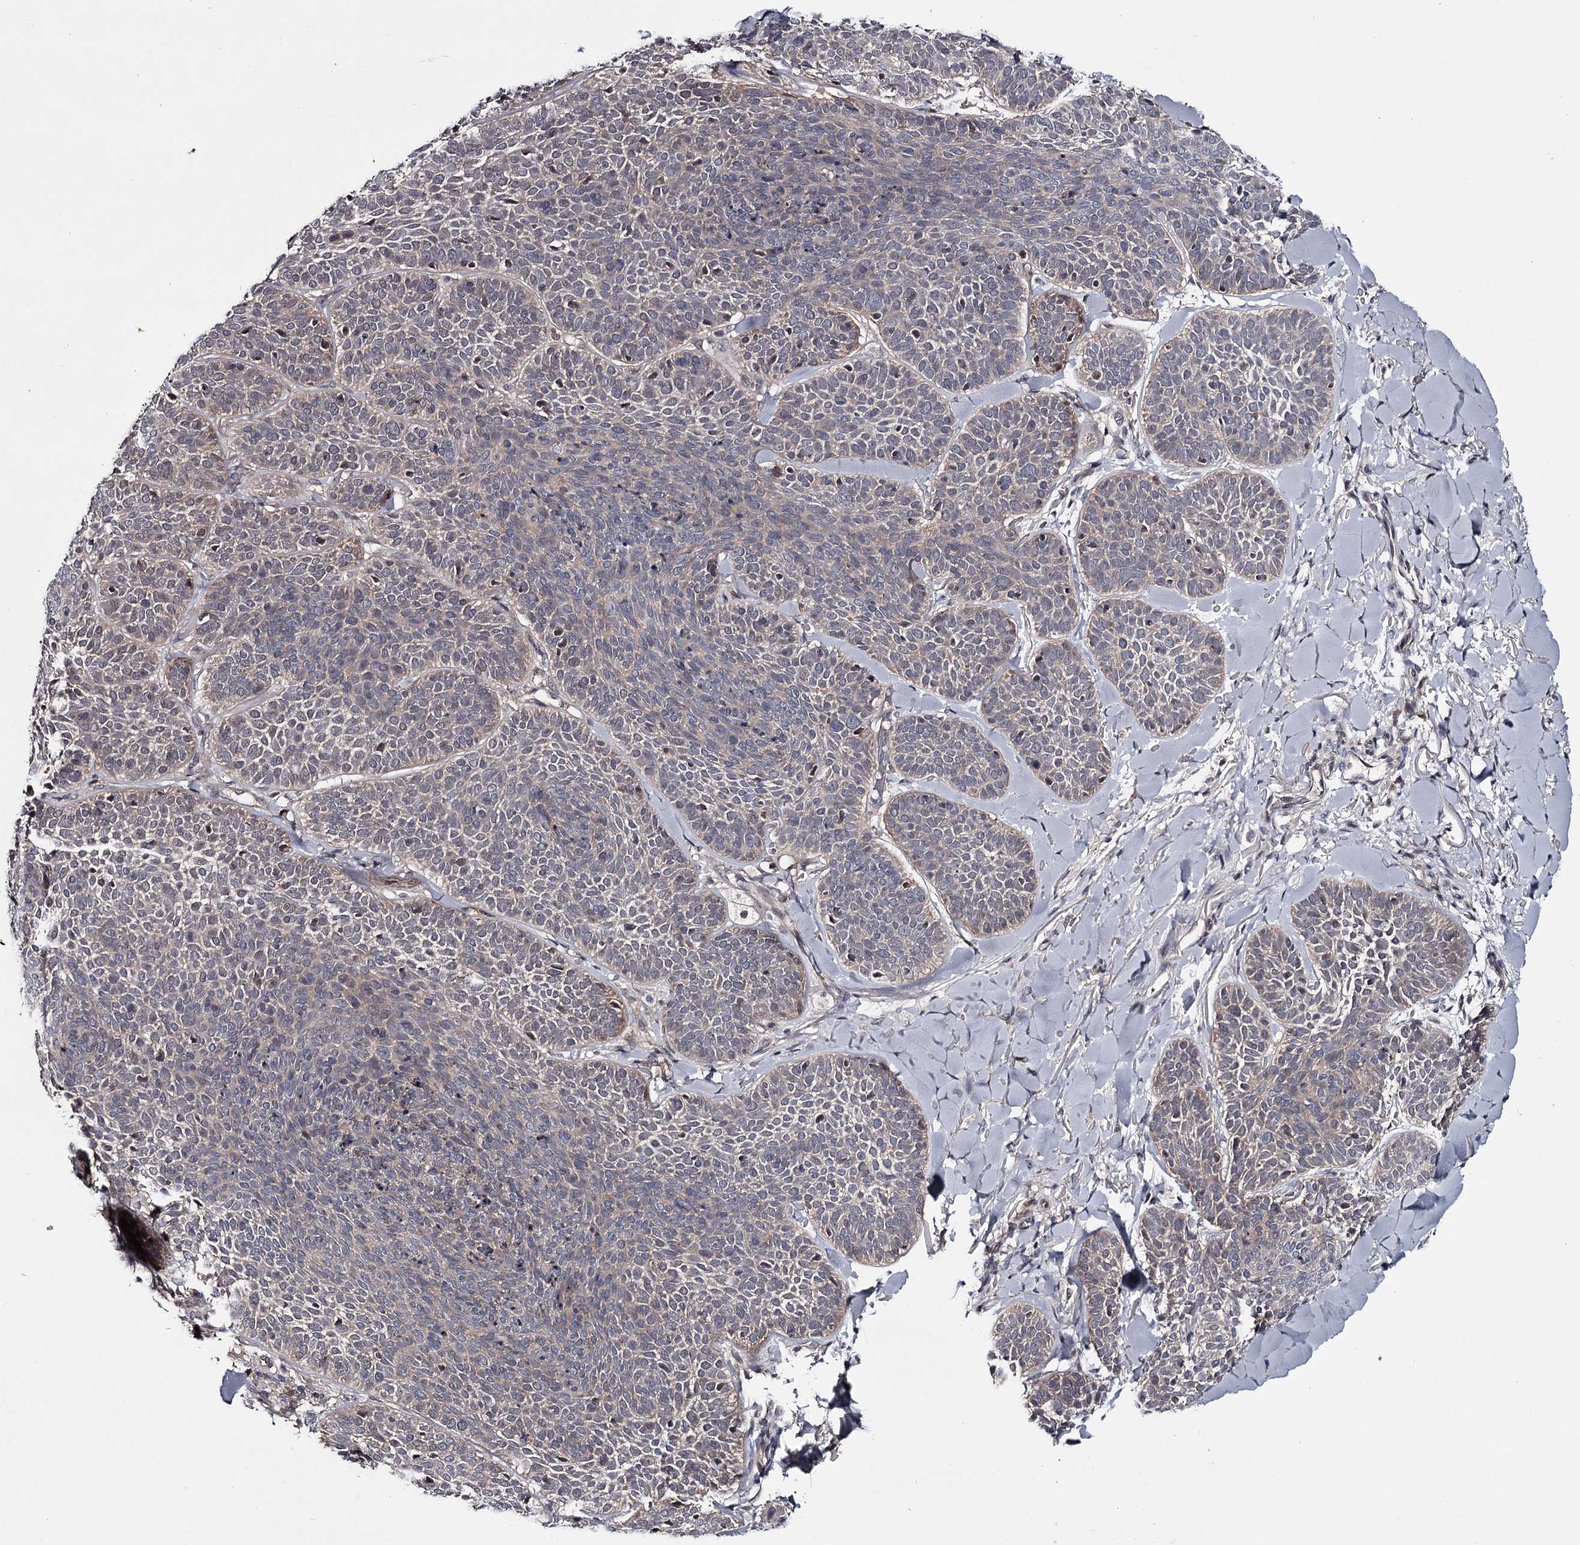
{"staining": {"intensity": "negative", "quantity": "none", "location": "none"}, "tissue": "skin cancer", "cell_type": "Tumor cells", "image_type": "cancer", "snomed": [{"axis": "morphology", "description": "Basal cell carcinoma"}, {"axis": "topography", "description": "Skin"}], "caption": "This is an immunohistochemistry micrograph of human skin cancer (basal cell carcinoma). There is no staining in tumor cells.", "gene": "GTSF1", "patient": {"sex": "male", "age": 85}}